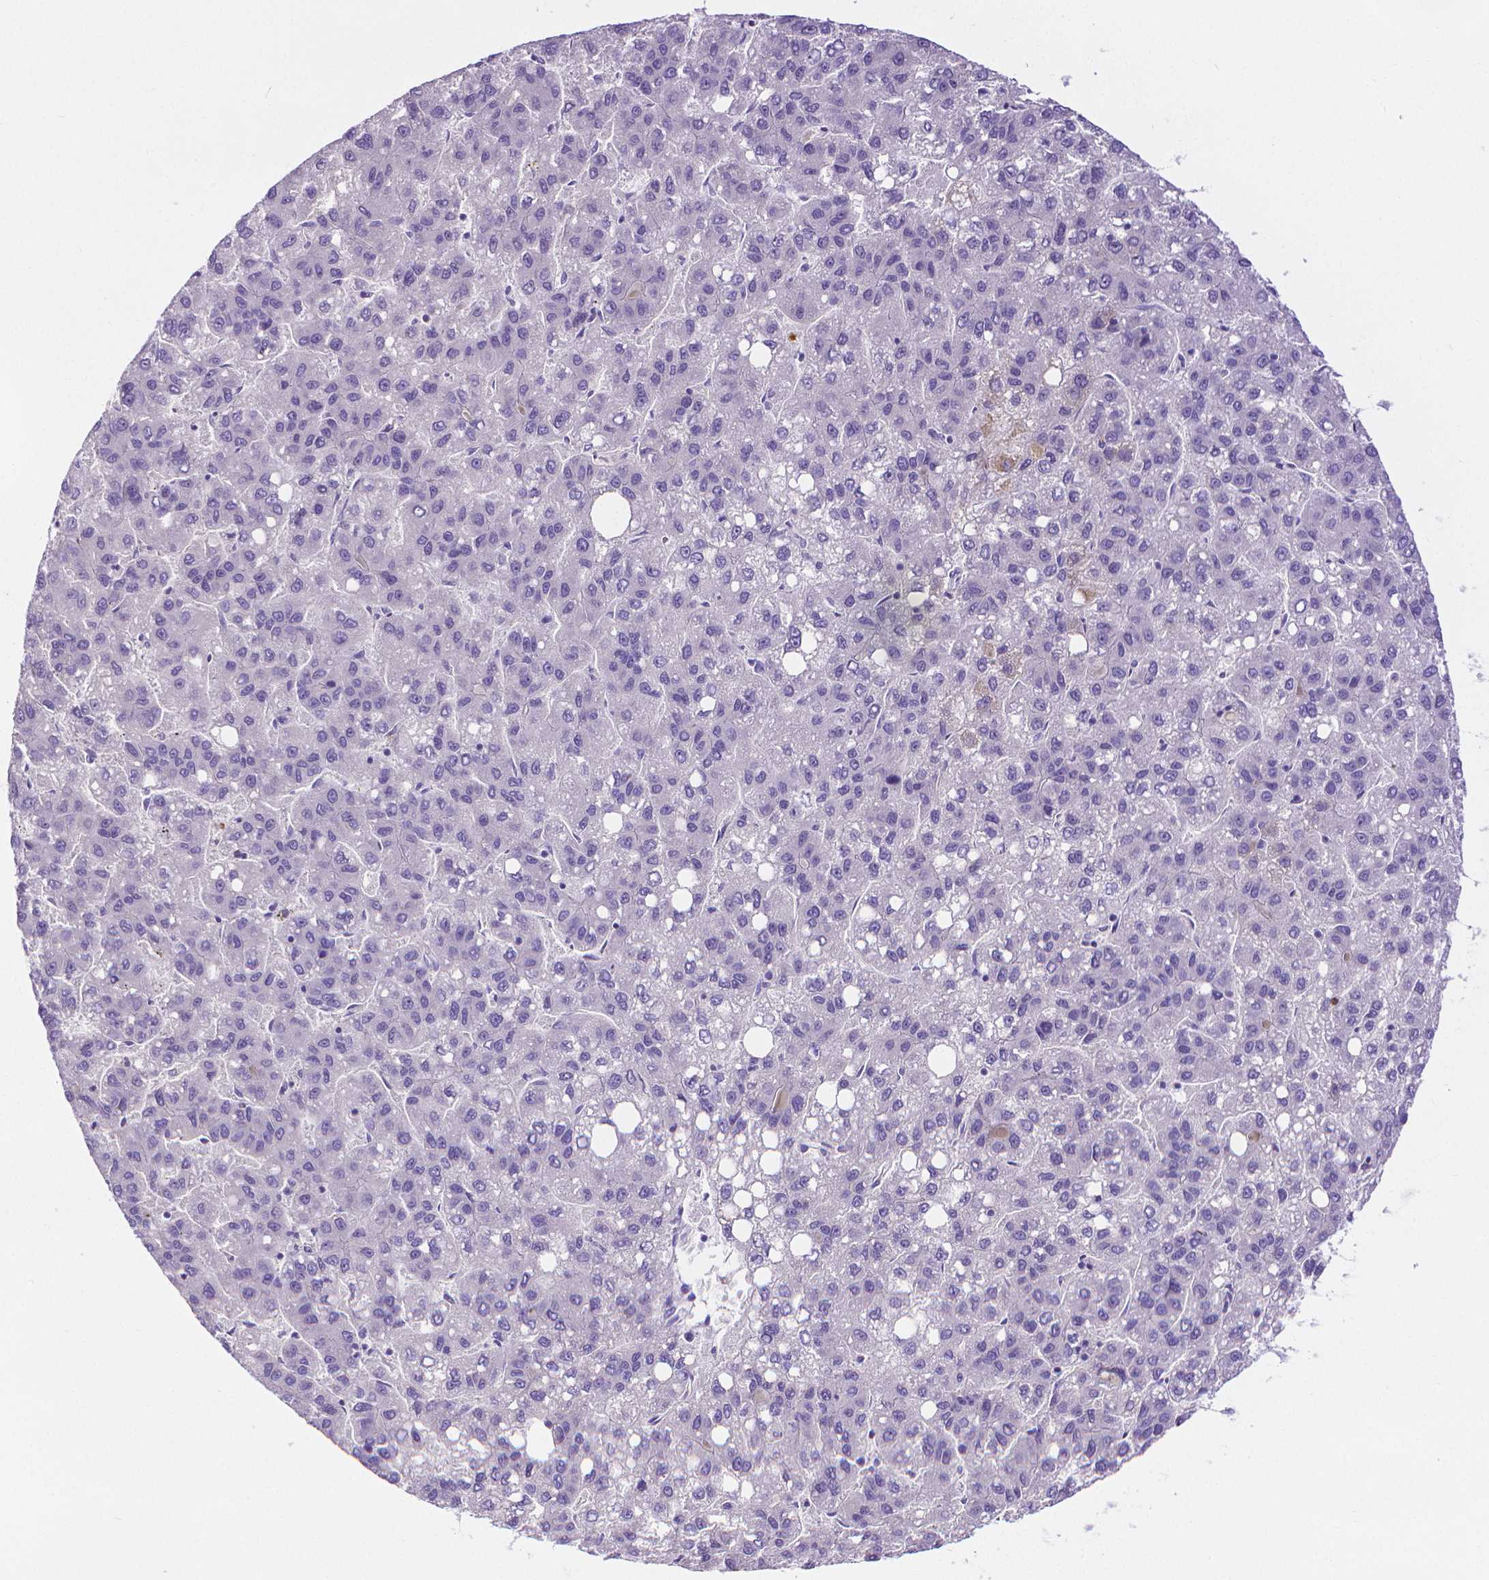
{"staining": {"intensity": "negative", "quantity": "none", "location": "none"}, "tissue": "liver cancer", "cell_type": "Tumor cells", "image_type": "cancer", "snomed": [{"axis": "morphology", "description": "Carcinoma, Hepatocellular, NOS"}, {"axis": "topography", "description": "Liver"}], "caption": "Tumor cells show no significant expression in liver hepatocellular carcinoma.", "gene": "MMP9", "patient": {"sex": "female", "age": 82}}